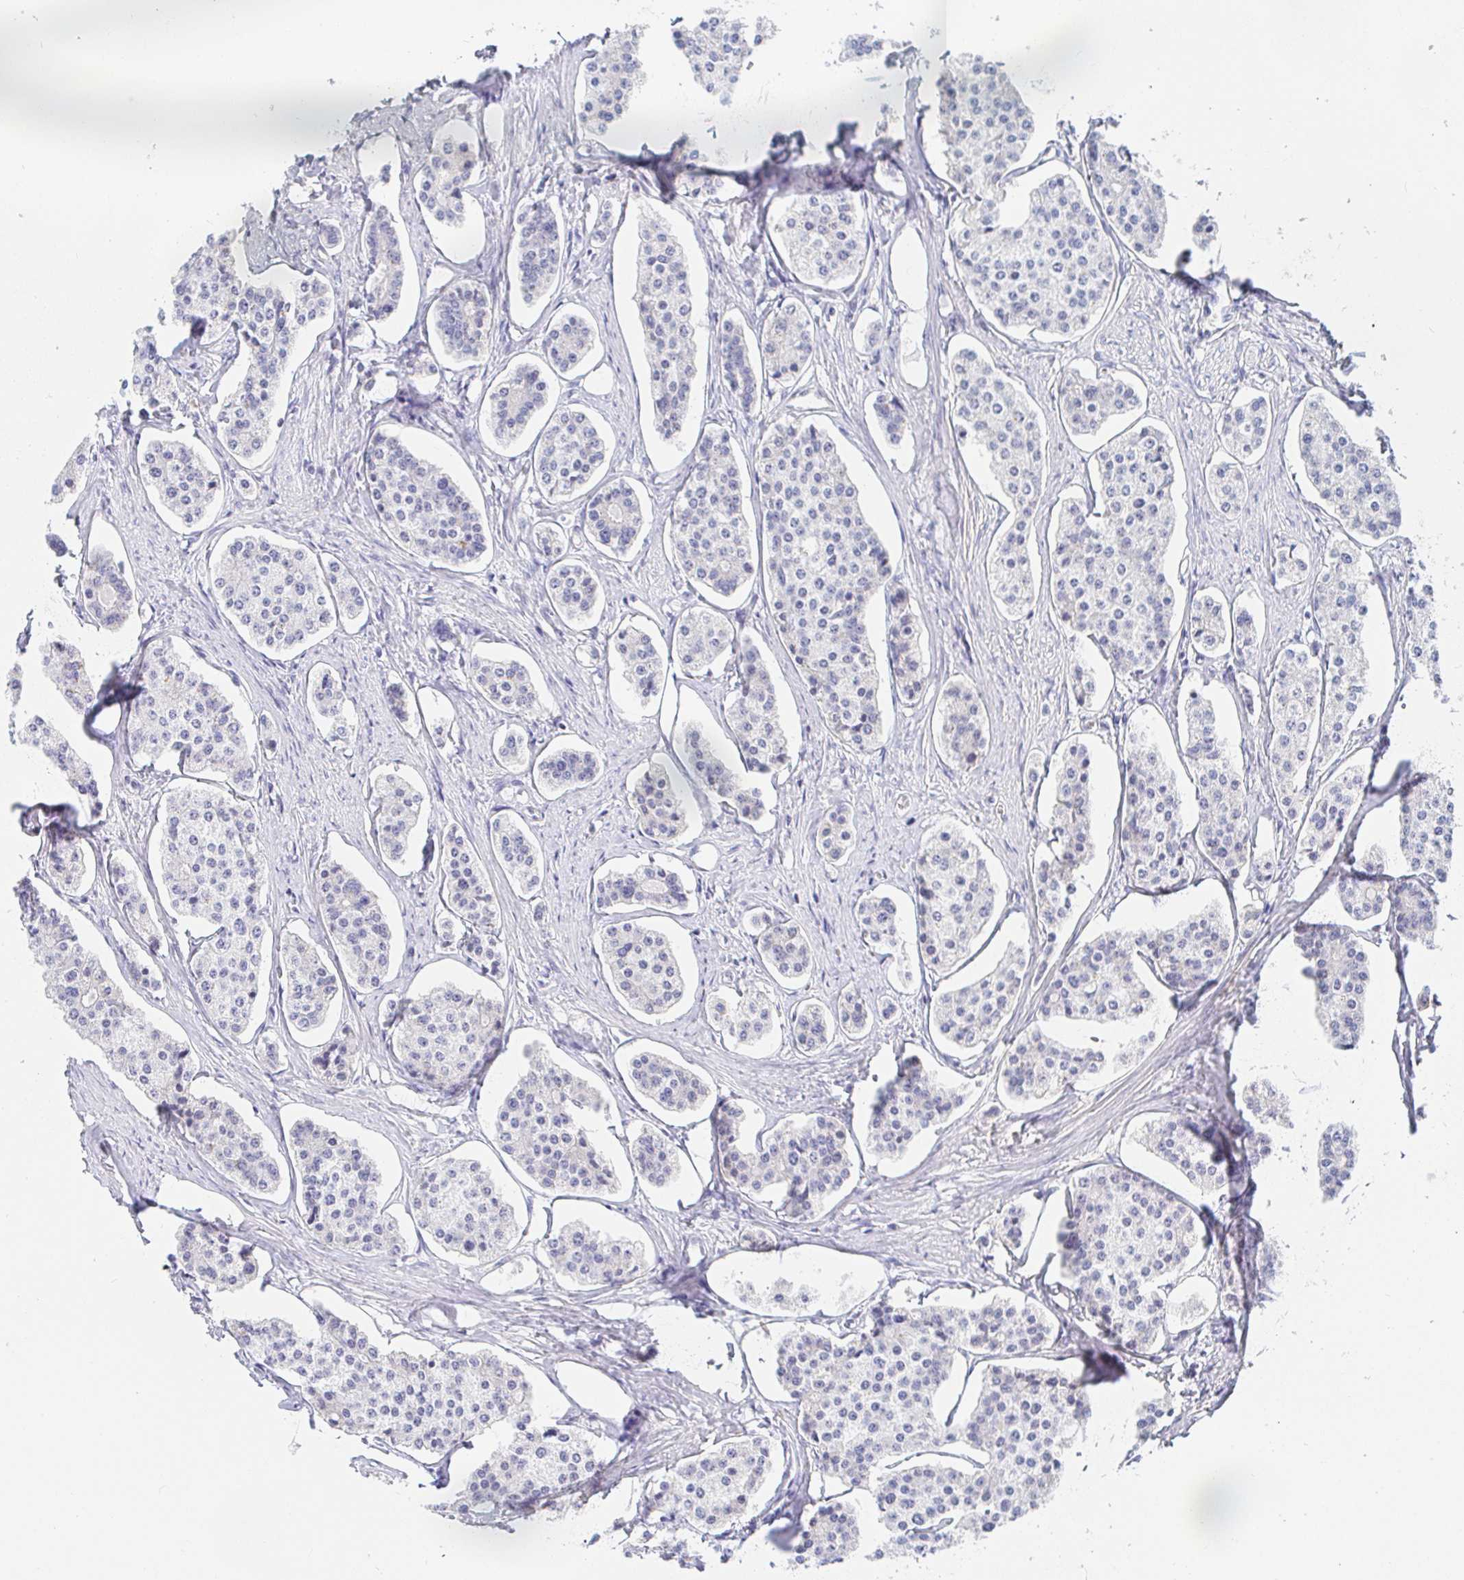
{"staining": {"intensity": "negative", "quantity": "none", "location": "none"}, "tissue": "carcinoid", "cell_type": "Tumor cells", "image_type": "cancer", "snomed": [{"axis": "morphology", "description": "Carcinoid, malignant, NOS"}, {"axis": "topography", "description": "Small intestine"}], "caption": "The IHC micrograph has no significant staining in tumor cells of malignant carcinoid tissue. Brightfield microscopy of IHC stained with DAB (brown) and hematoxylin (blue), captured at high magnification.", "gene": "PDE6B", "patient": {"sex": "female", "age": 65}}